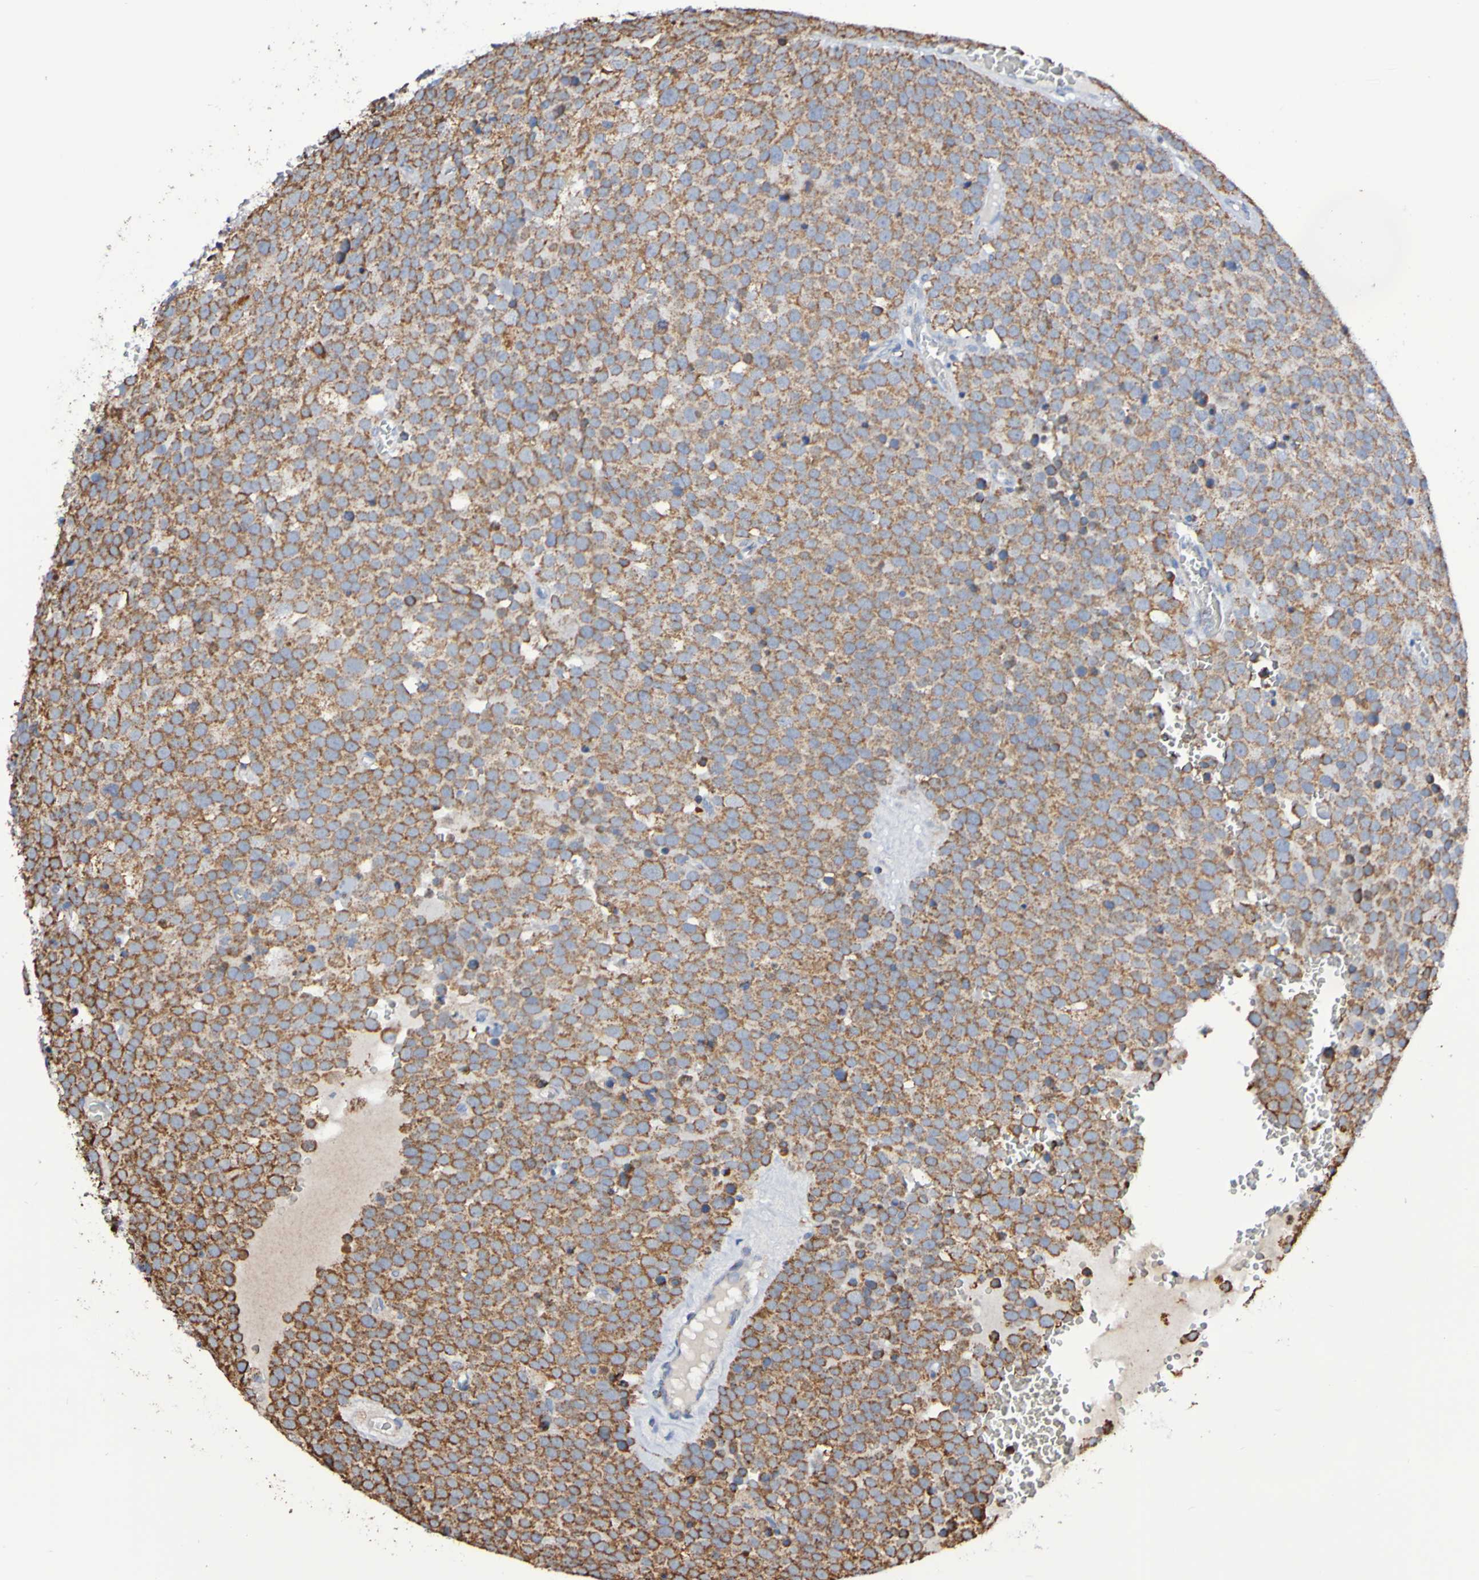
{"staining": {"intensity": "moderate", "quantity": ">75%", "location": "cytoplasmic/membranous"}, "tissue": "testis cancer", "cell_type": "Tumor cells", "image_type": "cancer", "snomed": [{"axis": "morphology", "description": "Seminoma, NOS"}, {"axis": "topography", "description": "Testis"}], "caption": "Immunohistochemistry (IHC) staining of testis cancer (seminoma), which shows medium levels of moderate cytoplasmic/membranous staining in about >75% of tumor cells indicating moderate cytoplasmic/membranous protein staining. The staining was performed using DAB (brown) for protein detection and nuclei were counterstained in hematoxylin (blue).", "gene": "IL18R1", "patient": {"sex": "male", "age": 71}}